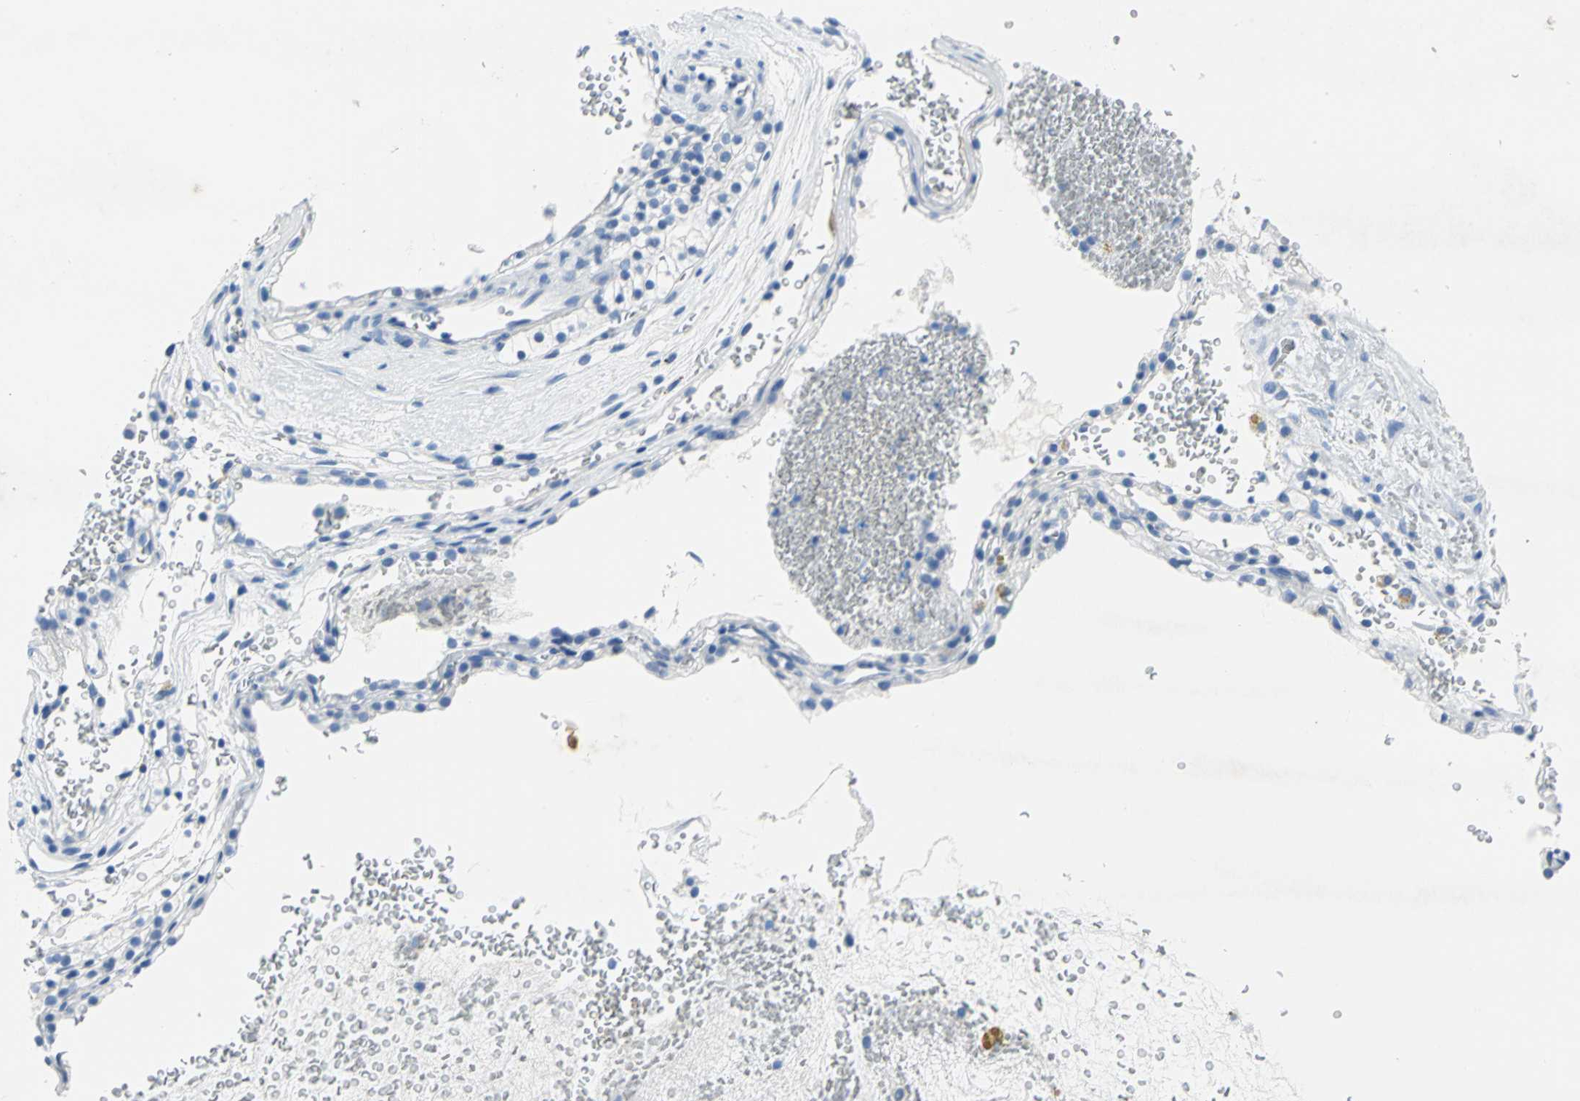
{"staining": {"intensity": "negative", "quantity": "none", "location": "none"}, "tissue": "renal cancer", "cell_type": "Tumor cells", "image_type": "cancer", "snomed": [{"axis": "morphology", "description": "Adenocarcinoma, NOS"}, {"axis": "topography", "description": "Kidney"}], "caption": "The histopathology image exhibits no staining of tumor cells in renal adenocarcinoma.", "gene": "SFN", "patient": {"sex": "female", "age": 41}}